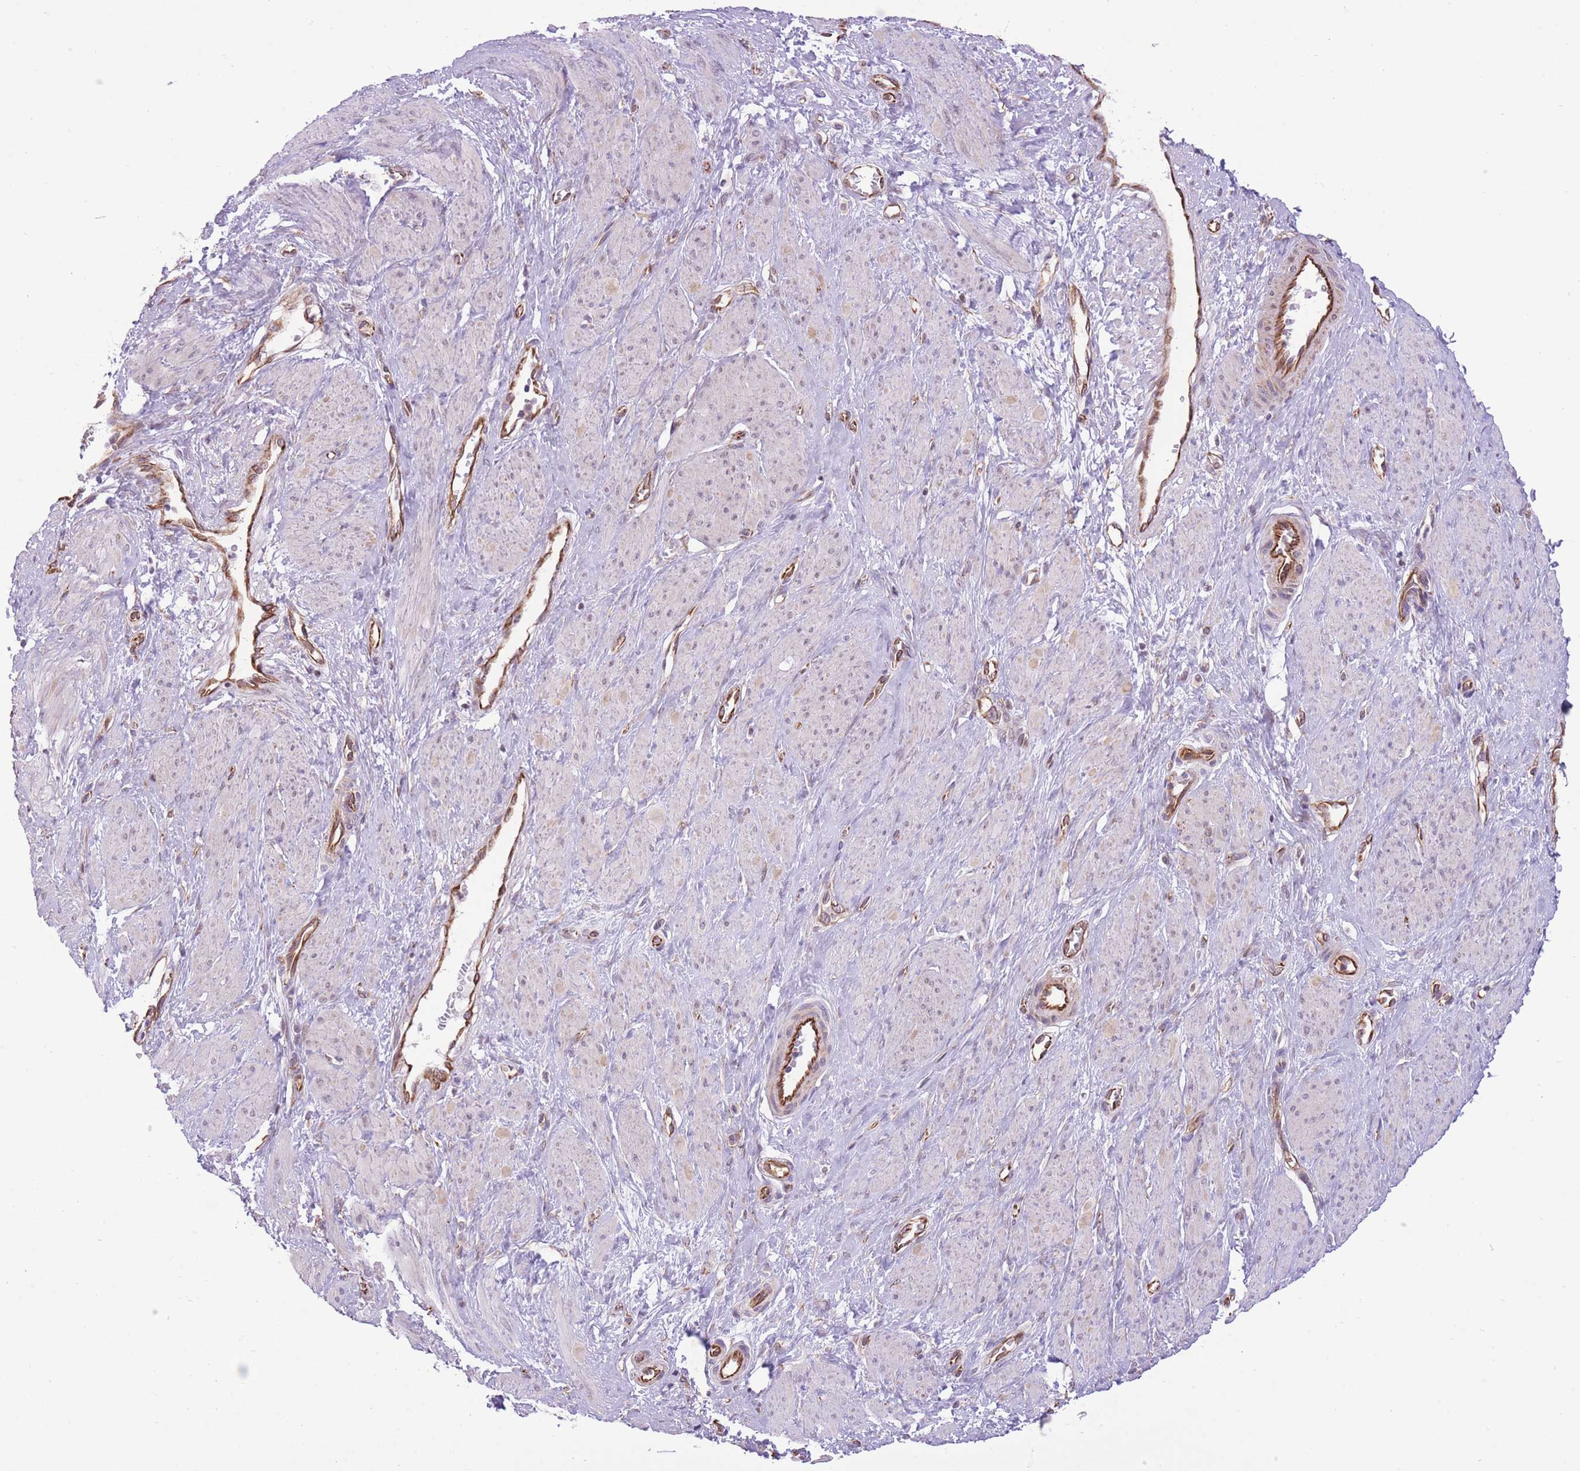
{"staining": {"intensity": "negative", "quantity": "none", "location": "none"}, "tissue": "smooth muscle", "cell_type": "Smooth muscle cells", "image_type": "normal", "snomed": [{"axis": "morphology", "description": "Normal tissue, NOS"}, {"axis": "topography", "description": "Smooth muscle"}, {"axis": "topography", "description": "Uterus"}], "caption": "Protein analysis of benign smooth muscle exhibits no significant staining in smooth muscle cells. (IHC, brightfield microscopy, high magnification).", "gene": "ELL", "patient": {"sex": "female", "age": 39}}